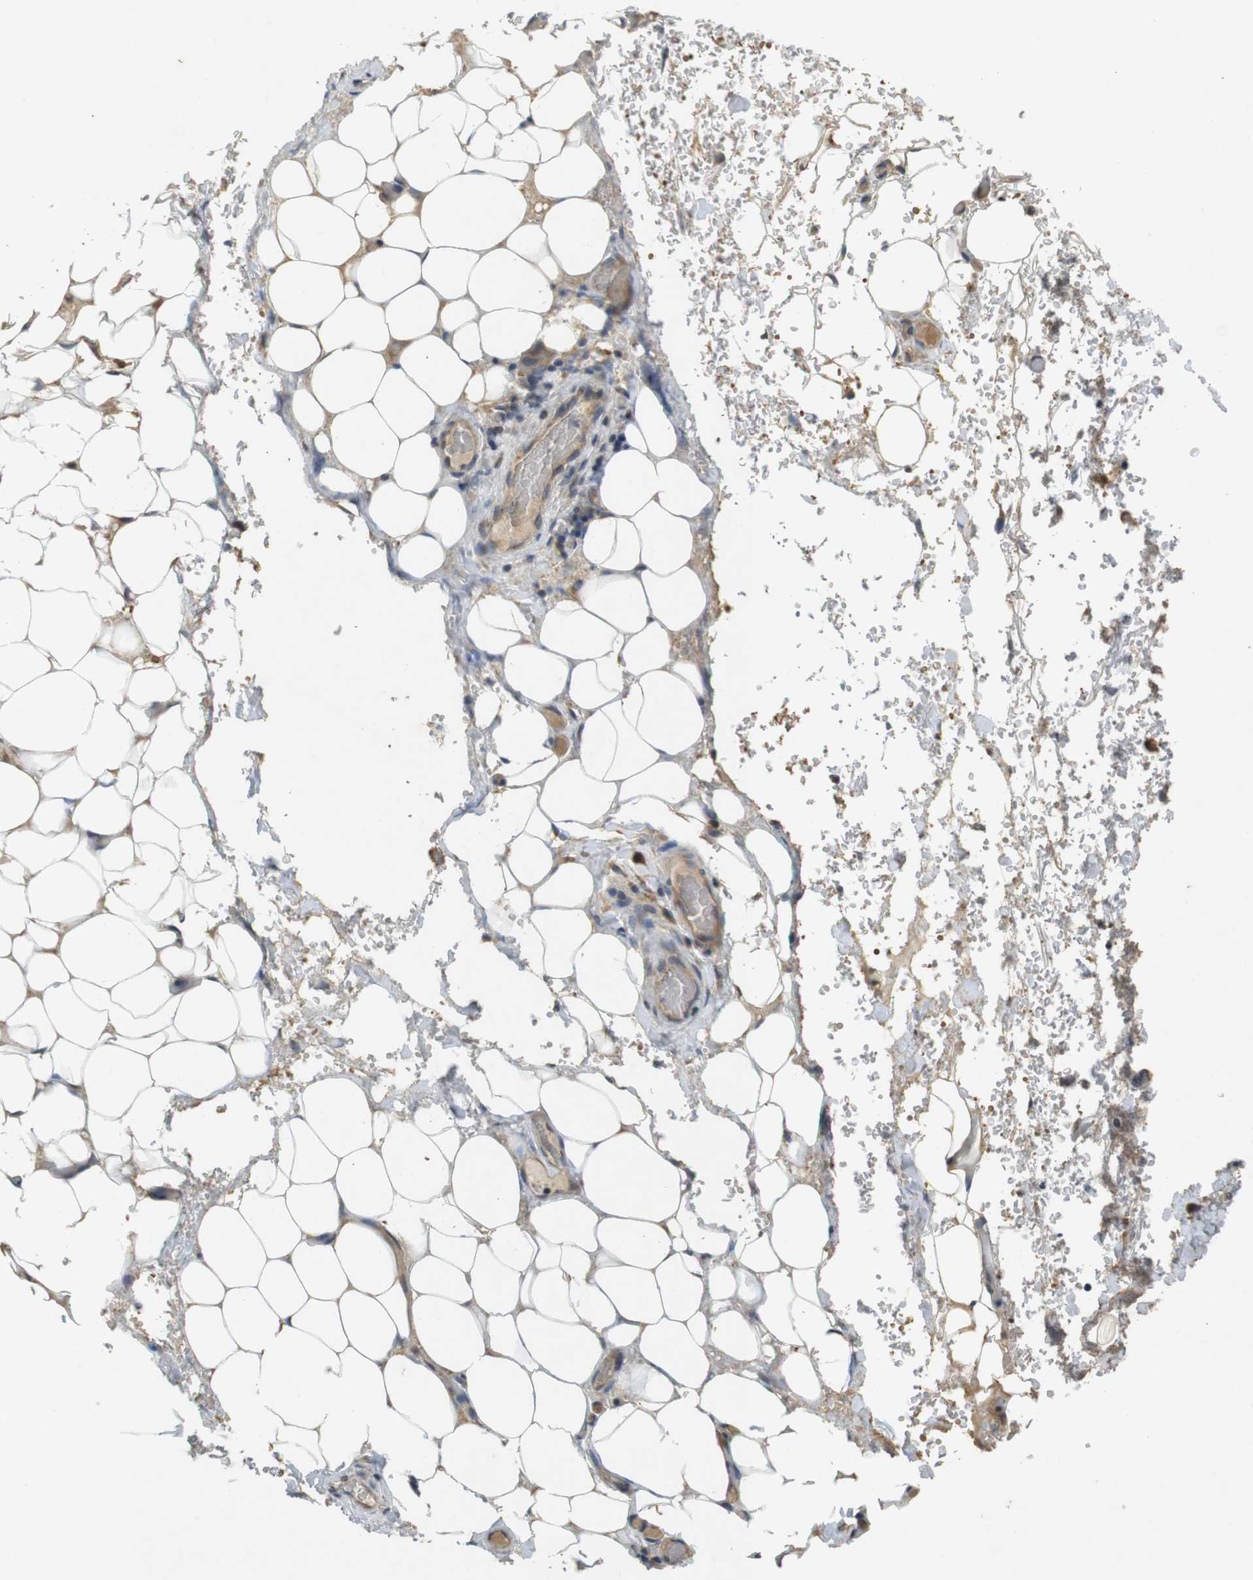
{"staining": {"intensity": "moderate", "quantity": ">75%", "location": "cytoplasmic/membranous"}, "tissue": "adipose tissue", "cell_type": "Adipocytes", "image_type": "normal", "snomed": [{"axis": "morphology", "description": "Normal tissue, NOS"}, {"axis": "morphology", "description": "Adenocarcinoma, NOS"}, {"axis": "topography", "description": "Esophagus"}], "caption": "Moderate cytoplasmic/membranous positivity is appreciated in approximately >75% of adipocytes in unremarkable adipose tissue.", "gene": "CLTC", "patient": {"sex": "male", "age": 62}}